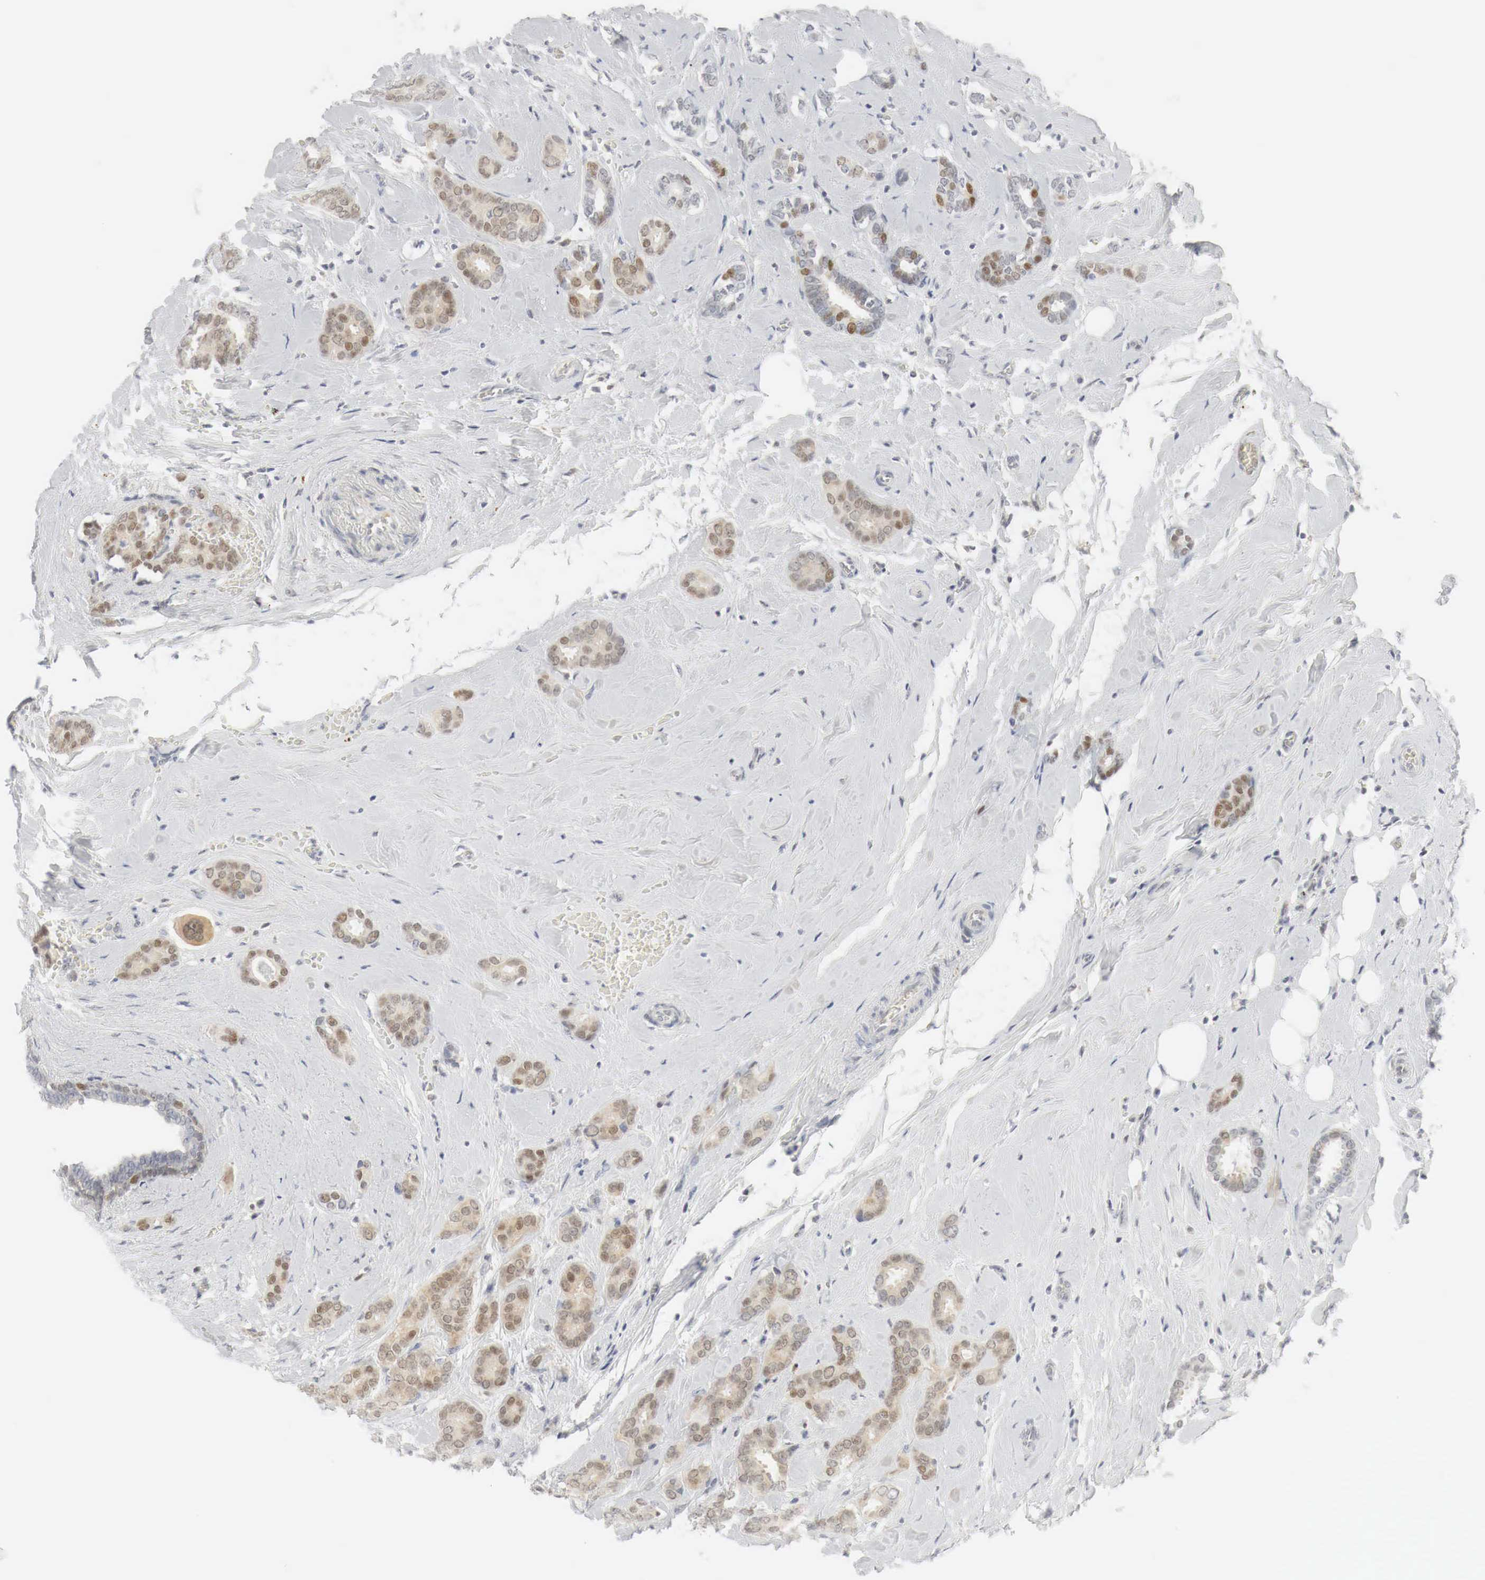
{"staining": {"intensity": "moderate", "quantity": "25%-75%", "location": "cytoplasmic/membranous,nuclear"}, "tissue": "breast cancer", "cell_type": "Tumor cells", "image_type": "cancer", "snomed": [{"axis": "morphology", "description": "Duct carcinoma"}, {"axis": "topography", "description": "Breast"}], "caption": "Protein analysis of breast cancer tissue demonstrates moderate cytoplasmic/membranous and nuclear staining in approximately 25%-75% of tumor cells.", "gene": "MYC", "patient": {"sex": "female", "age": 50}}